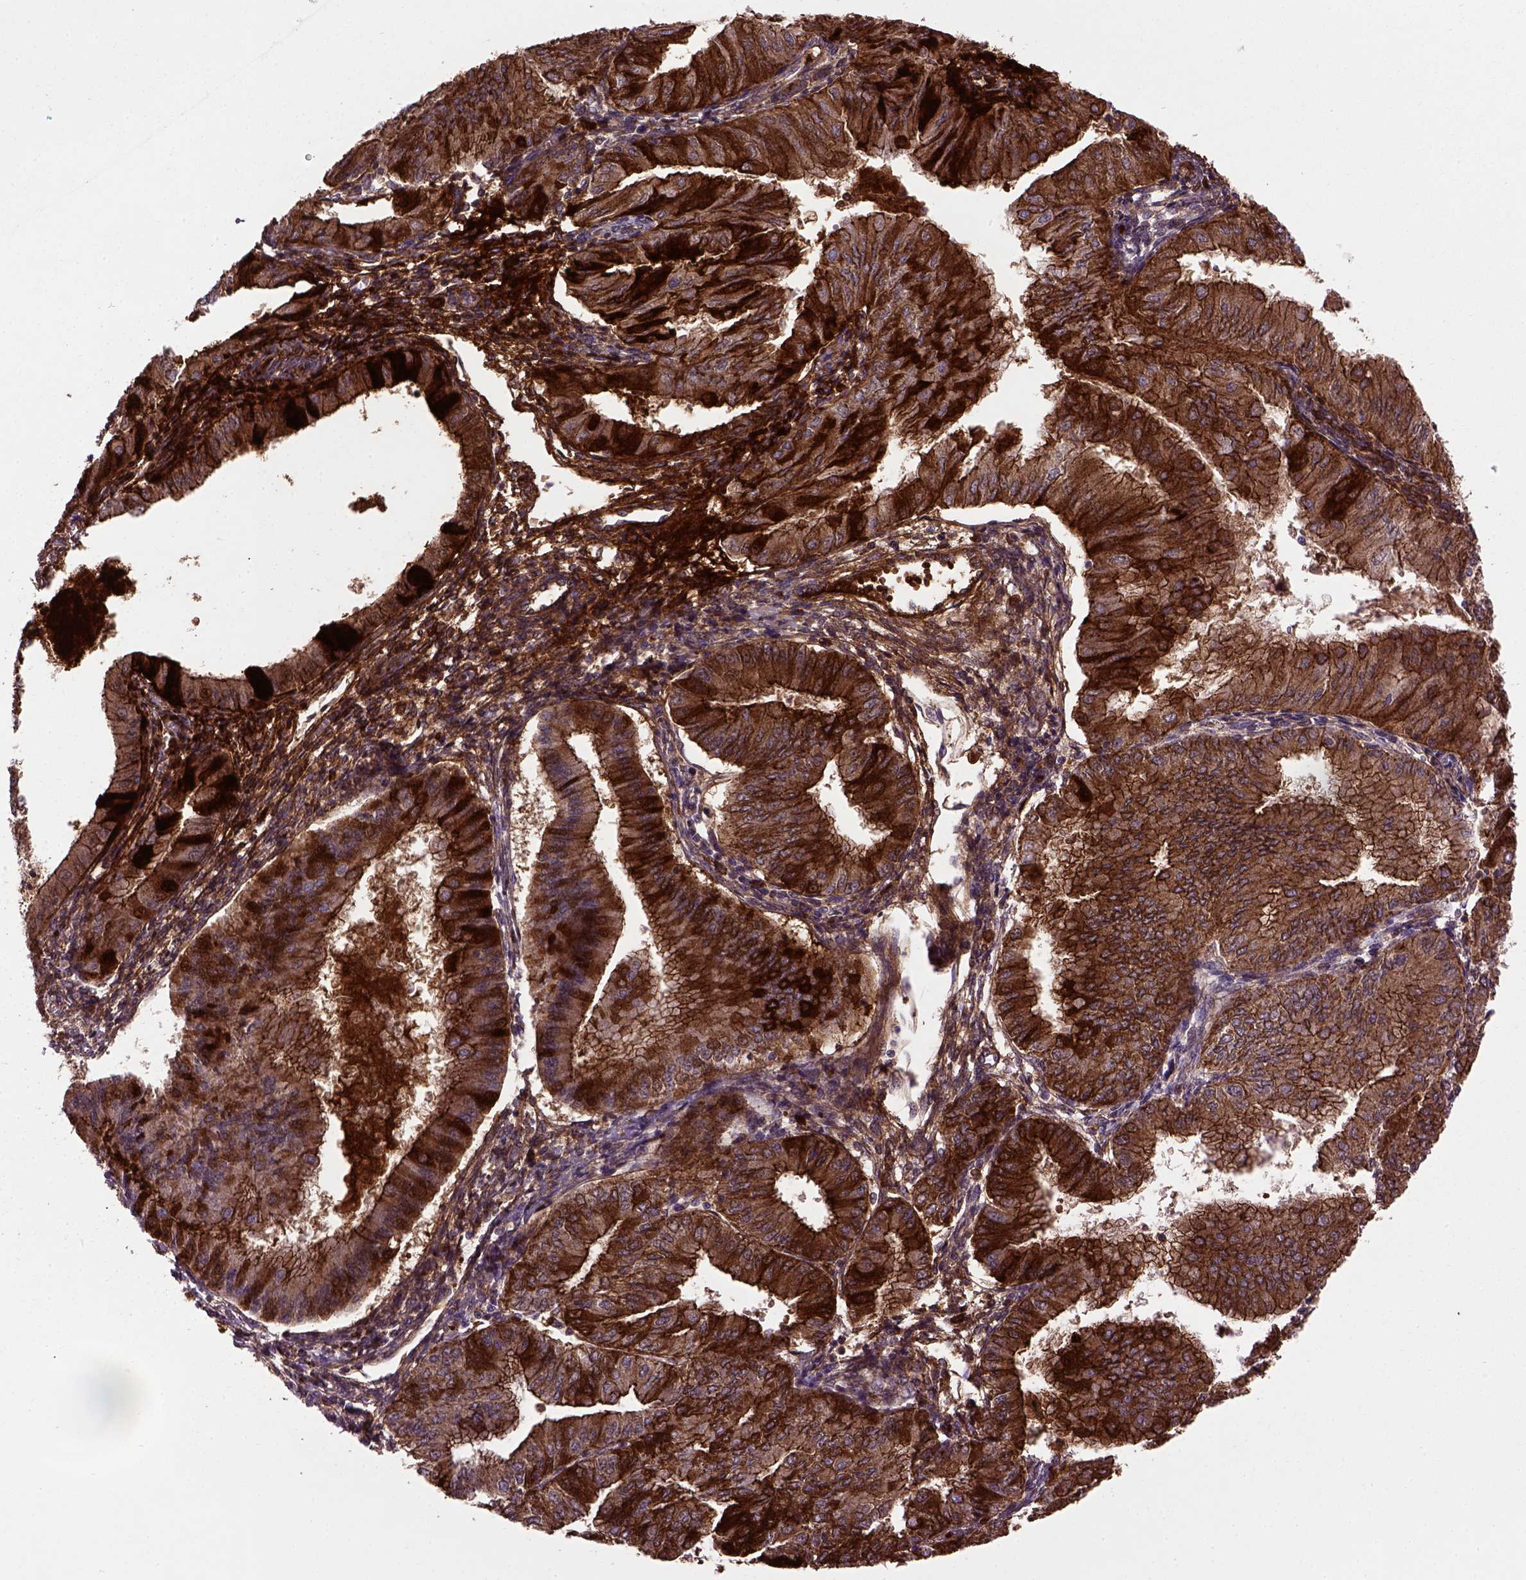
{"staining": {"intensity": "strong", "quantity": ">75%", "location": "cytoplasmic/membranous"}, "tissue": "endometrial cancer", "cell_type": "Tumor cells", "image_type": "cancer", "snomed": [{"axis": "morphology", "description": "Adenocarcinoma, NOS"}, {"axis": "topography", "description": "Endometrium"}], "caption": "Endometrial cancer (adenocarcinoma) stained for a protein (brown) exhibits strong cytoplasmic/membranous positive expression in about >75% of tumor cells.", "gene": "CDH1", "patient": {"sex": "female", "age": 53}}